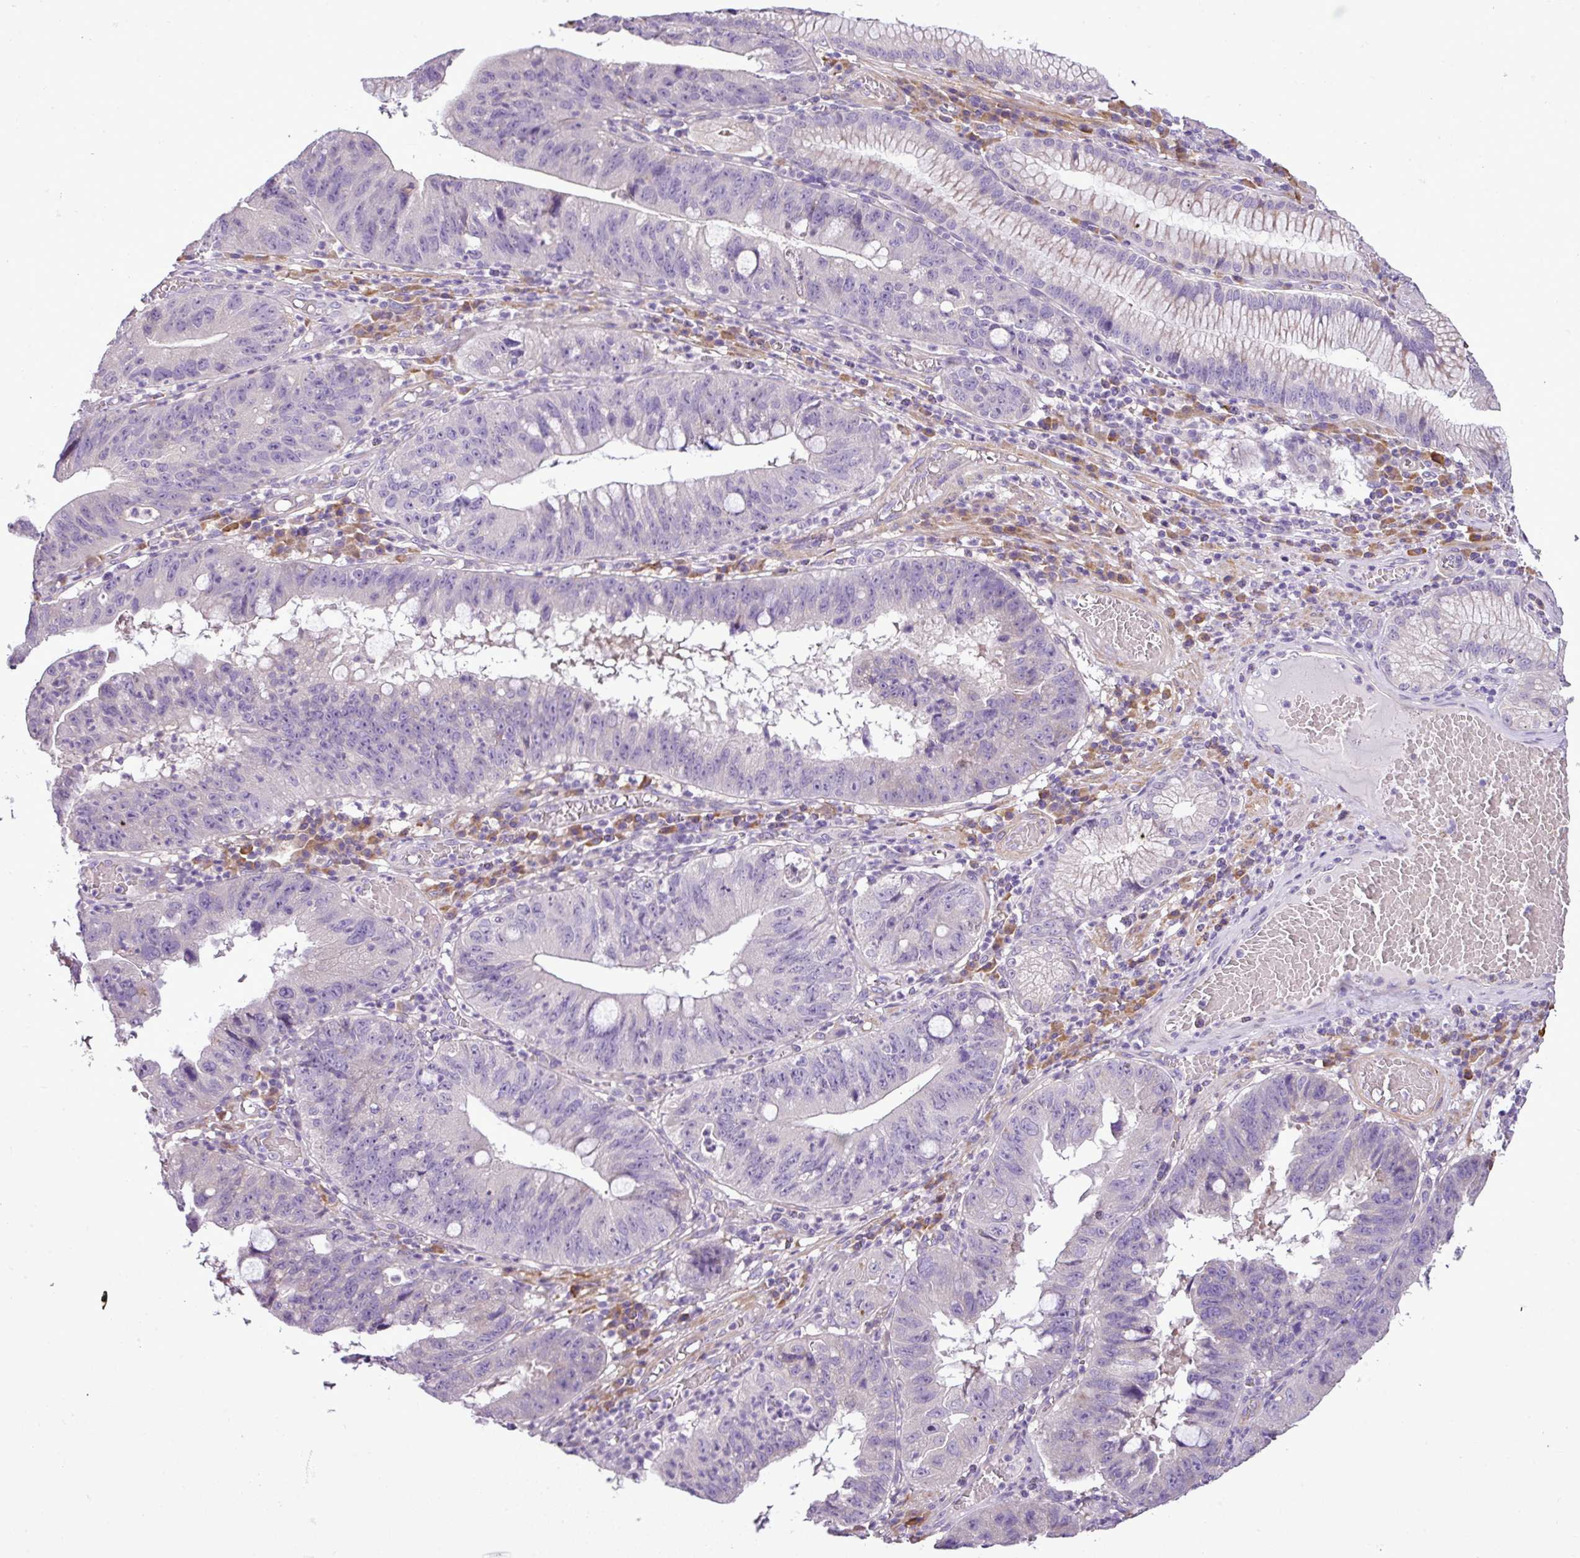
{"staining": {"intensity": "negative", "quantity": "none", "location": "none"}, "tissue": "stomach cancer", "cell_type": "Tumor cells", "image_type": "cancer", "snomed": [{"axis": "morphology", "description": "Adenocarcinoma, NOS"}, {"axis": "topography", "description": "Stomach"}], "caption": "An image of stomach cancer (adenocarcinoma) stained for a protein exhibits no brown staining in tumor cells.", "gene": "MOCS3", "patient": {"sex": "male", "age": 59}}